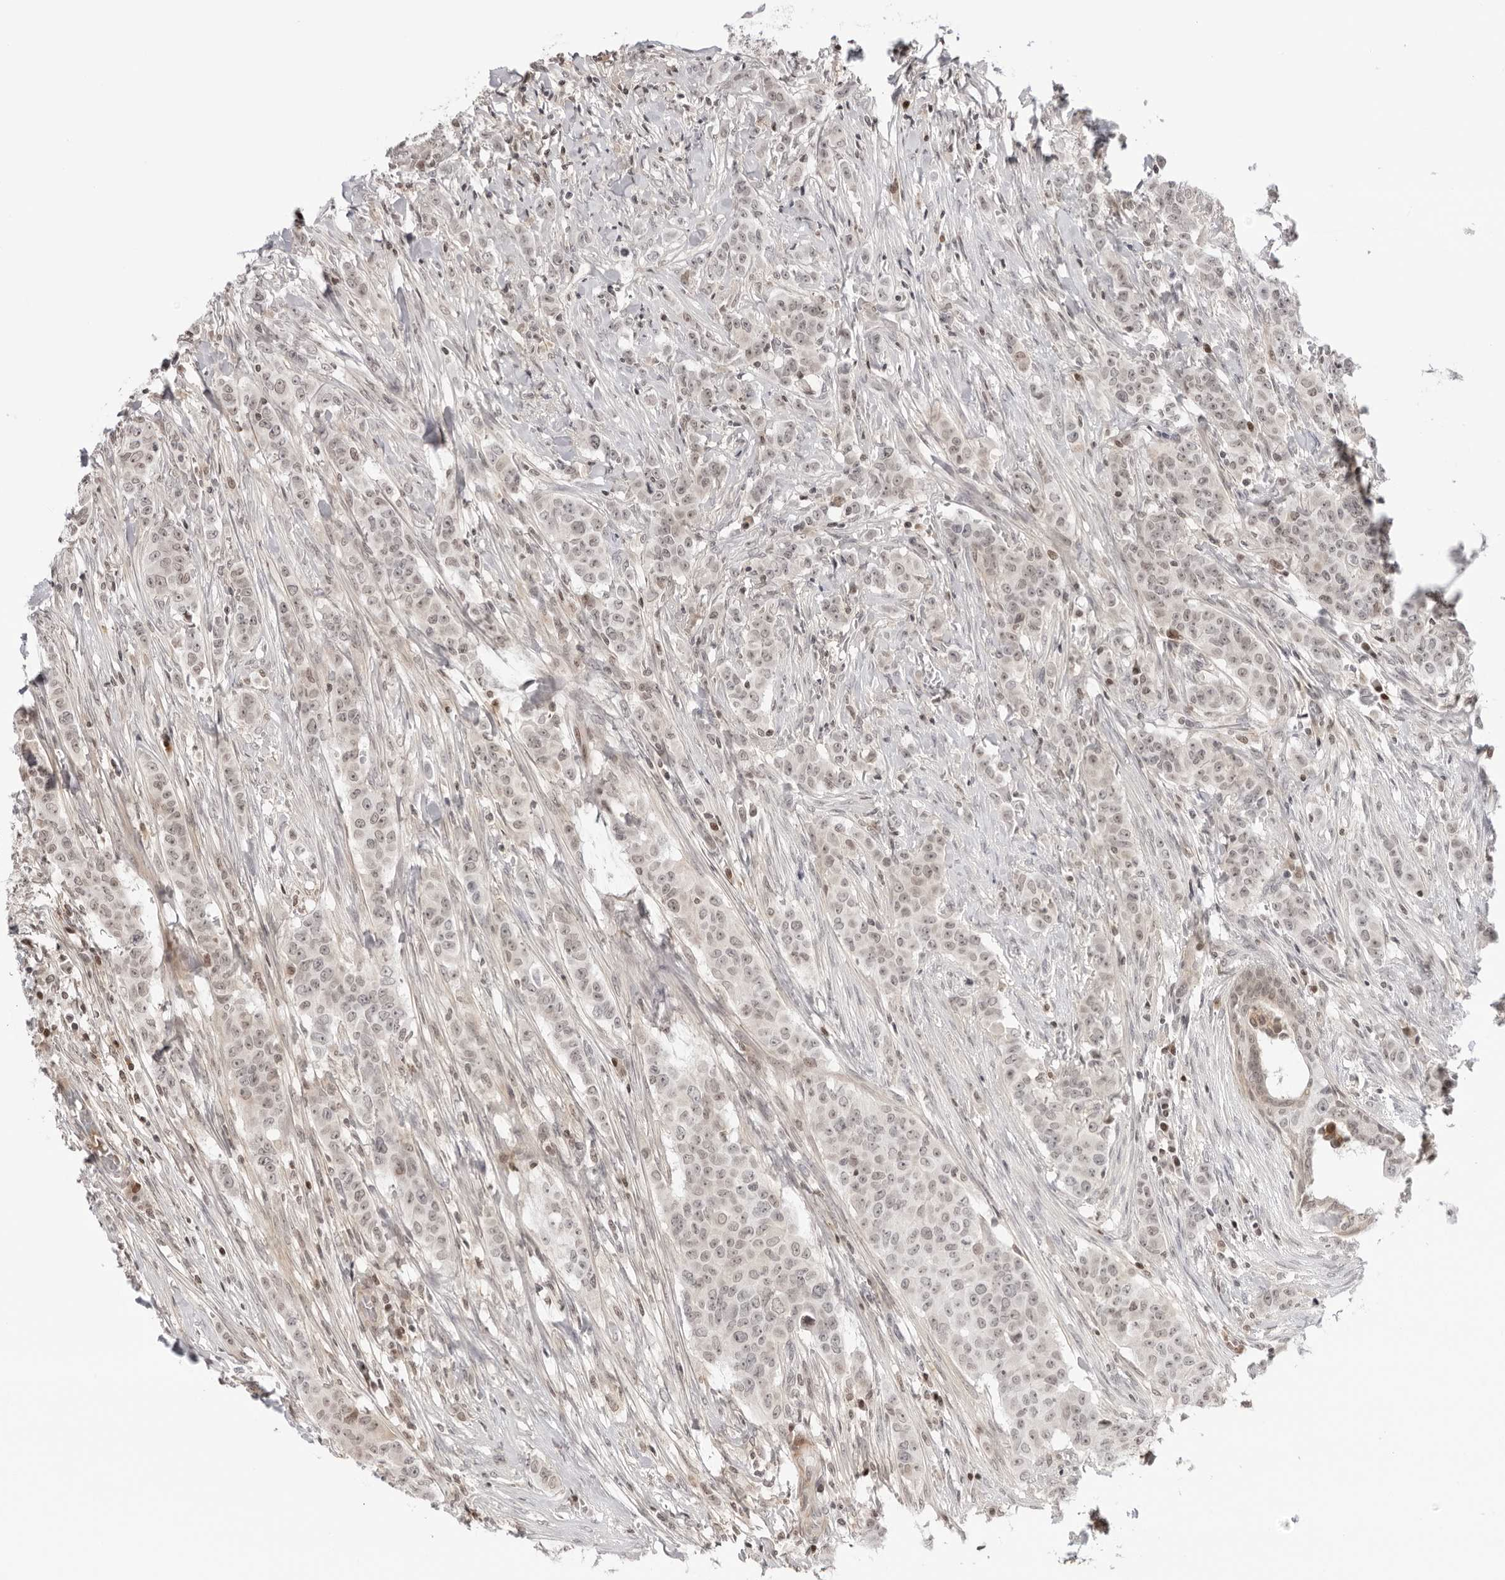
{"staining": {"intensity": "weak", "quantity": ">75%", "location": "nuclear"}, "tissue": "breast cancer", "cell_type": "Tumor cells", "image_type": "cancer", "snomed": [{"axis": "morphology", "description": "Duct carcinoma"}, {"axis": "topography", "description": "Breast"}], "caption": "About >75% of tumor cells in breast cancer show weak nuclear protein positivity as visualized by brown immunohistochemical staining.", "gene": "RNF146", "patient": {"sex": "female", "age": 40}}